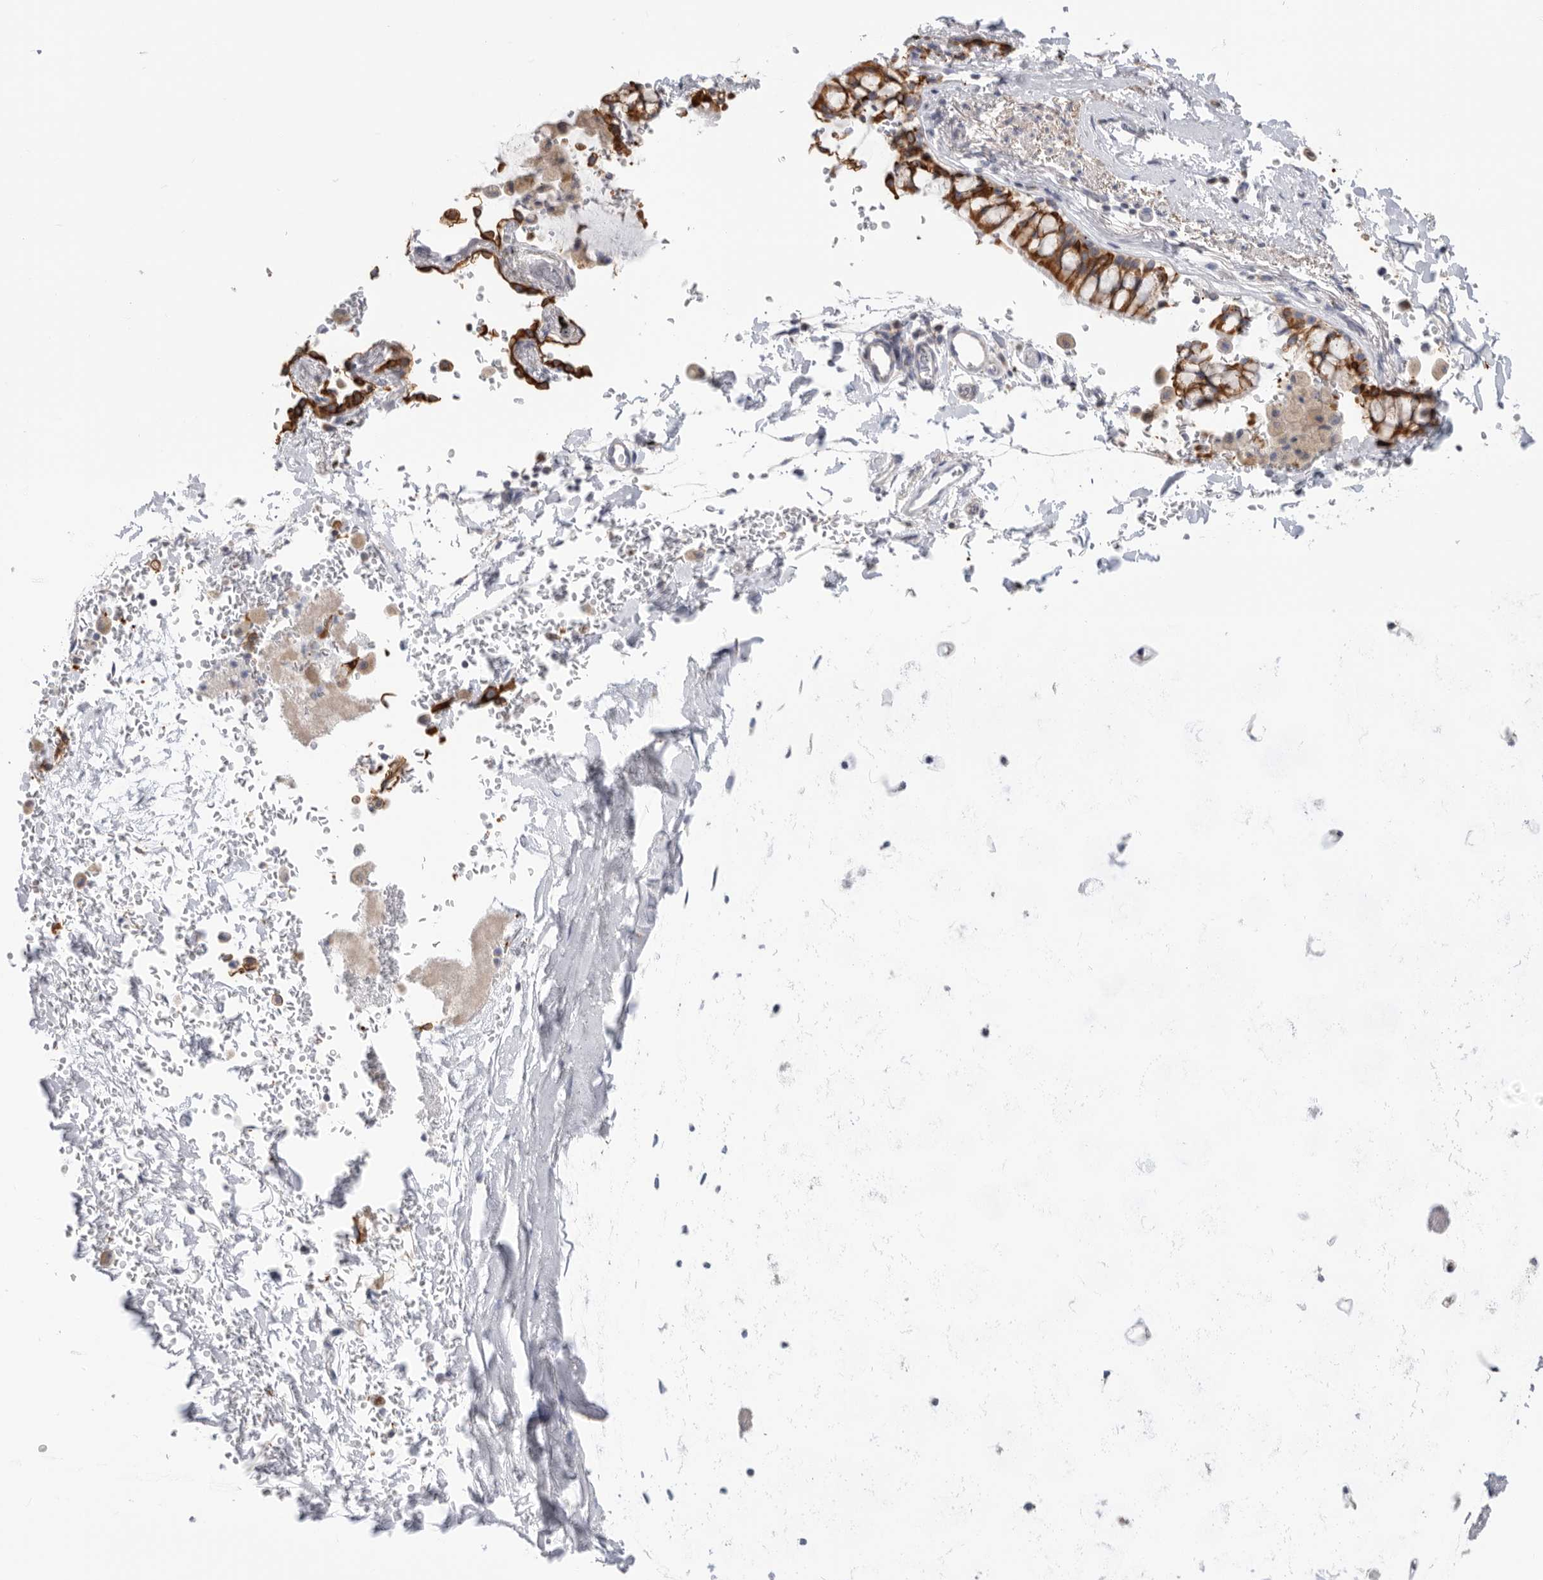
{"staining": {"intensity": "strong", "quantity": ">75%", "location": "cytoplasmic/membranous"}, "tissue": "bronchus", "cell_type": "Respiratory epithelial cells", "image_type": "normal", "snomed": [{"axis": "morphology", "description": "Normal tissue, NOS"}, {"axis": "morphology", "description": "Inflammation, NOS"}, {"axis": "topography", "description": "Cartilage tissue"}, {"axis": "topography", "description": "Bronchus"}, {"axis": "topography", "description": "Lung"}], "caption": "Respiratory epithelial cells show strong cytoplasmic/membranous staining in about >75% of cells in normal bronchus.", "gene": "MTFR1L", "patient": {"sex": "female", "age": 64}}